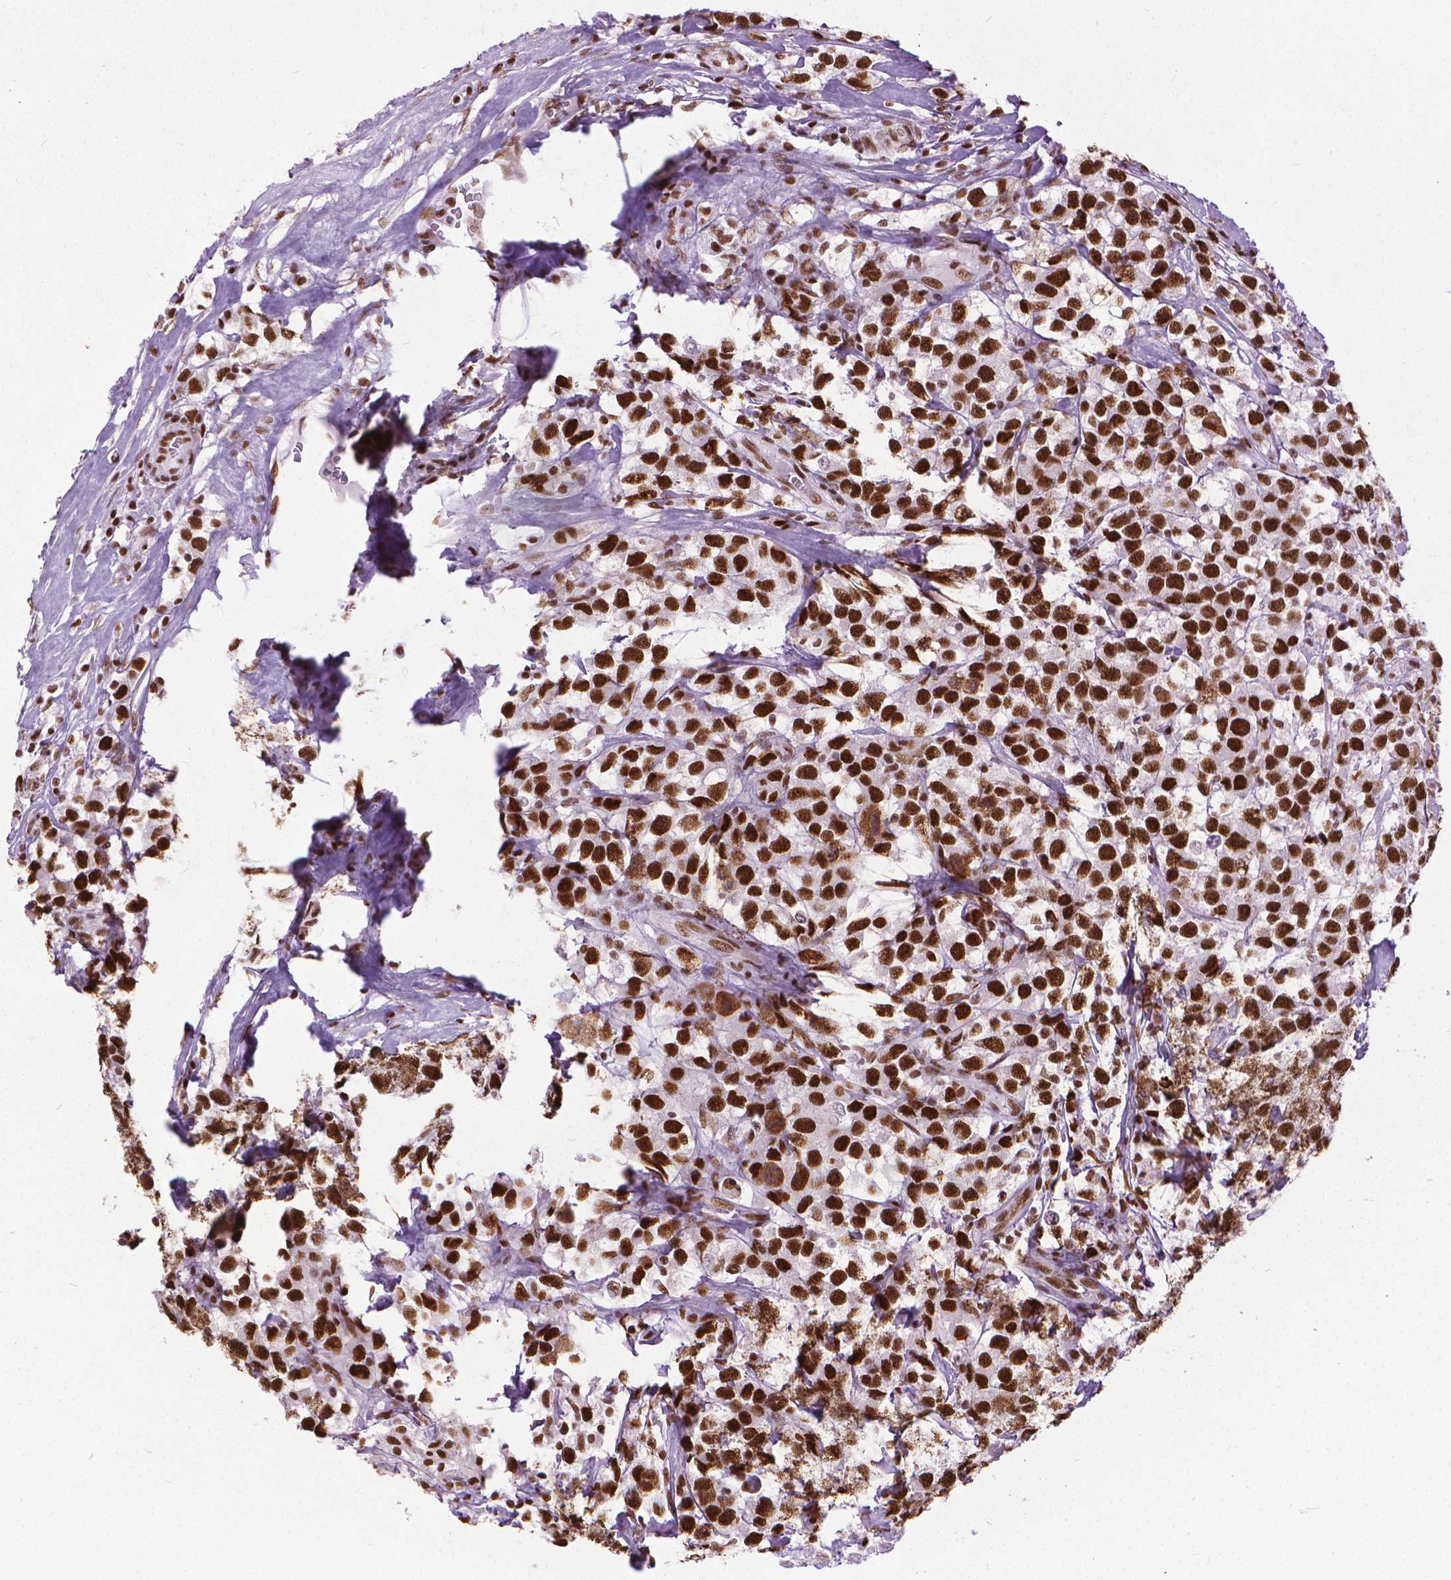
{"staining": {"intensity": "strong", "quantity": ">75%", "location": "nuclear"}, "tissue": "testis cancer", "cell_type": "Tumor cells", "image_type": "cancer", "snomed": [{"axis": "morphology", "description": "Seminoma, NOS"}, {"axis": "topography", "description": "Testis"}], "caption": "About >75% of tumor cells in human testis cancer display strong nuclear protein positivity as visualized by brown immunohistochemical staining.", "gene": "AKAP8", "patient": {"sex": "male", "age": 59}}